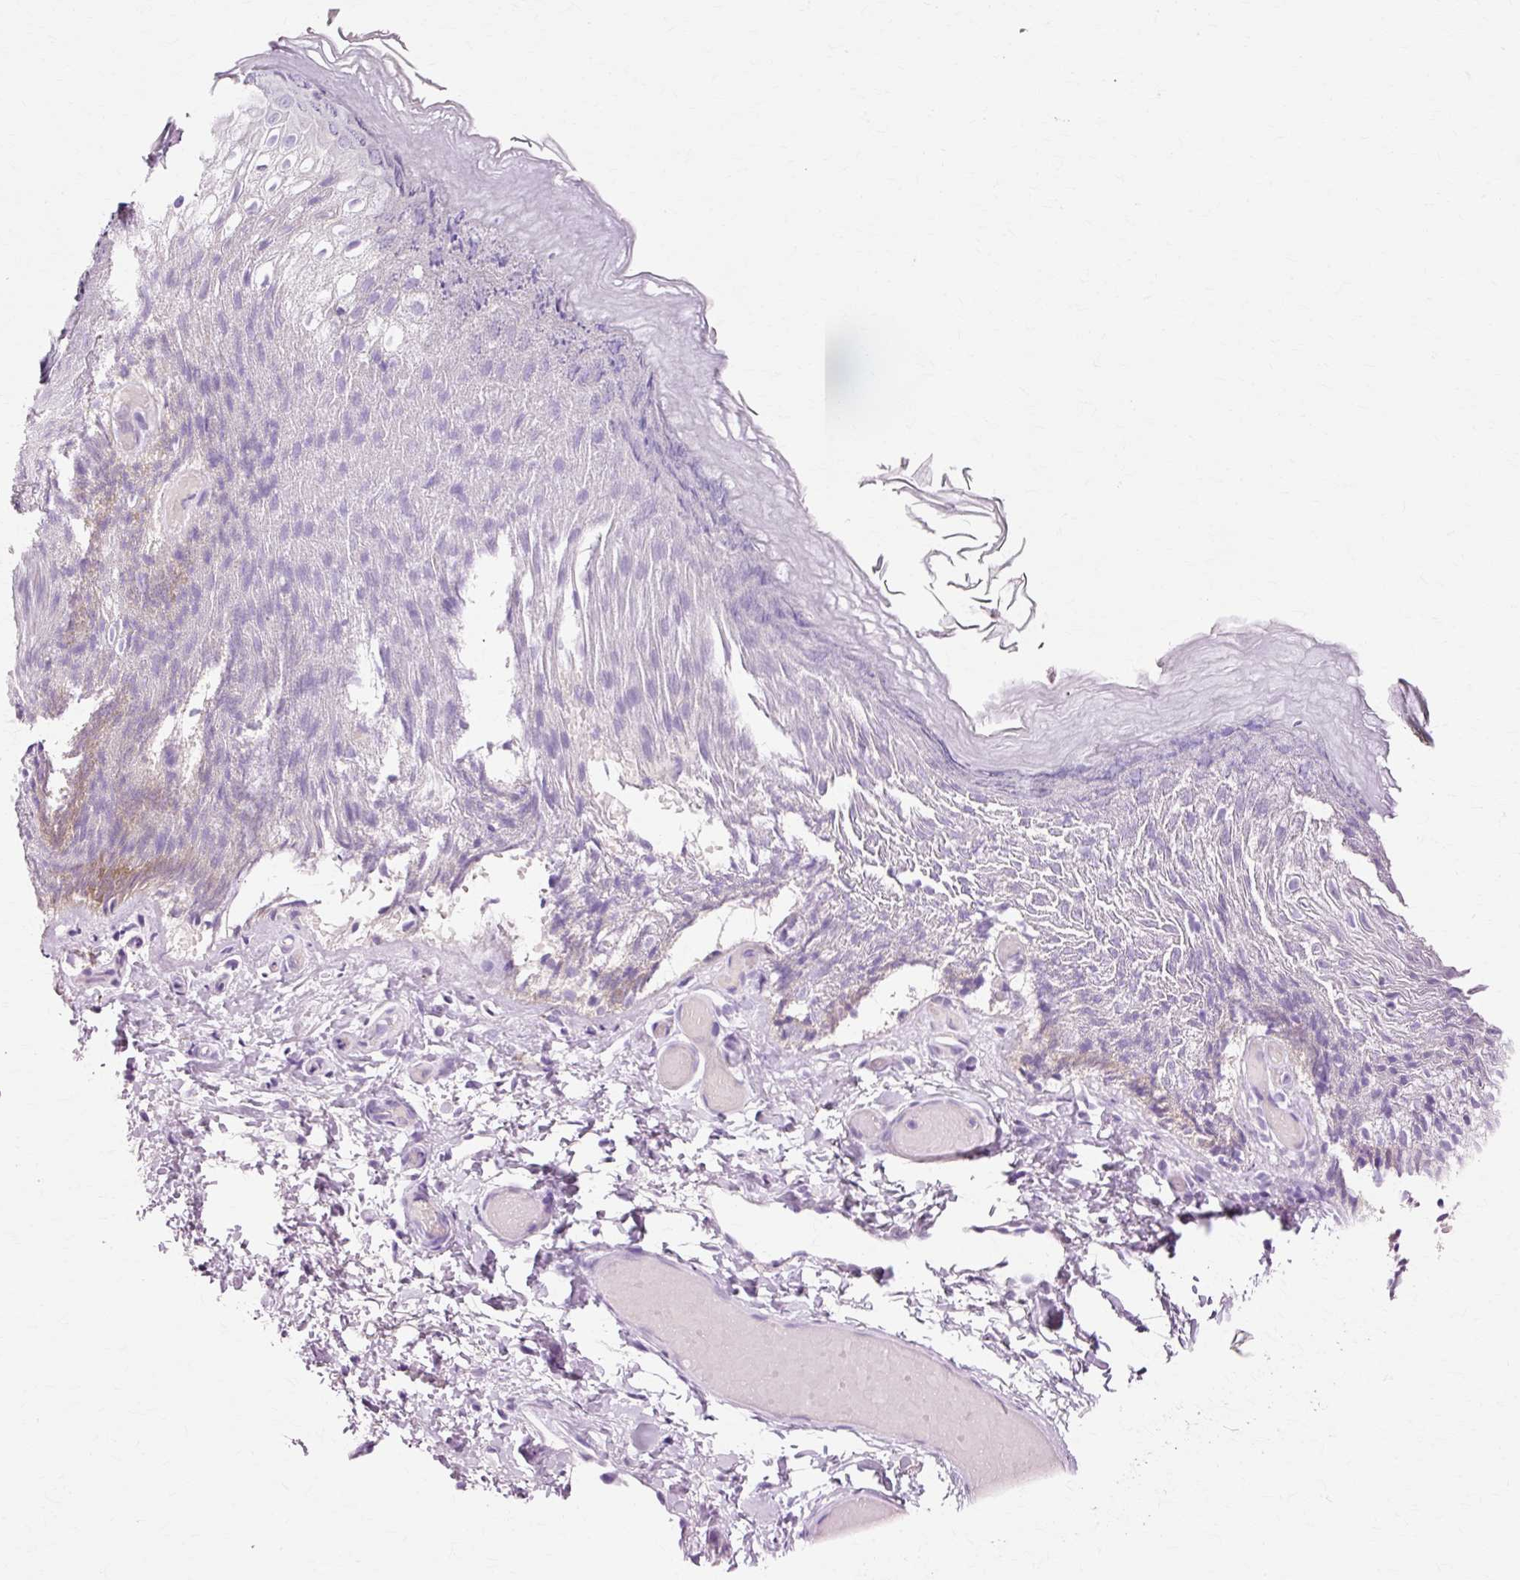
{"staining": {"intensity": "negative", "quantity": "none", "location": "none"}, "tissue": "skin", "cell_type": "Epidermal cells", "image_type": "normal", "snomed": [{"axis": "morphology", "description": "Normal tissue, NOS"}, {"axis": "topography", "description": "Anal"}], "caption": "IHC histopathology image of unremarkable skin: skin stained with DAB shows no significant protein staining in epidermal cells.", "gene": "VN1R2", "patient": {"sex": "female", "age": 40}}